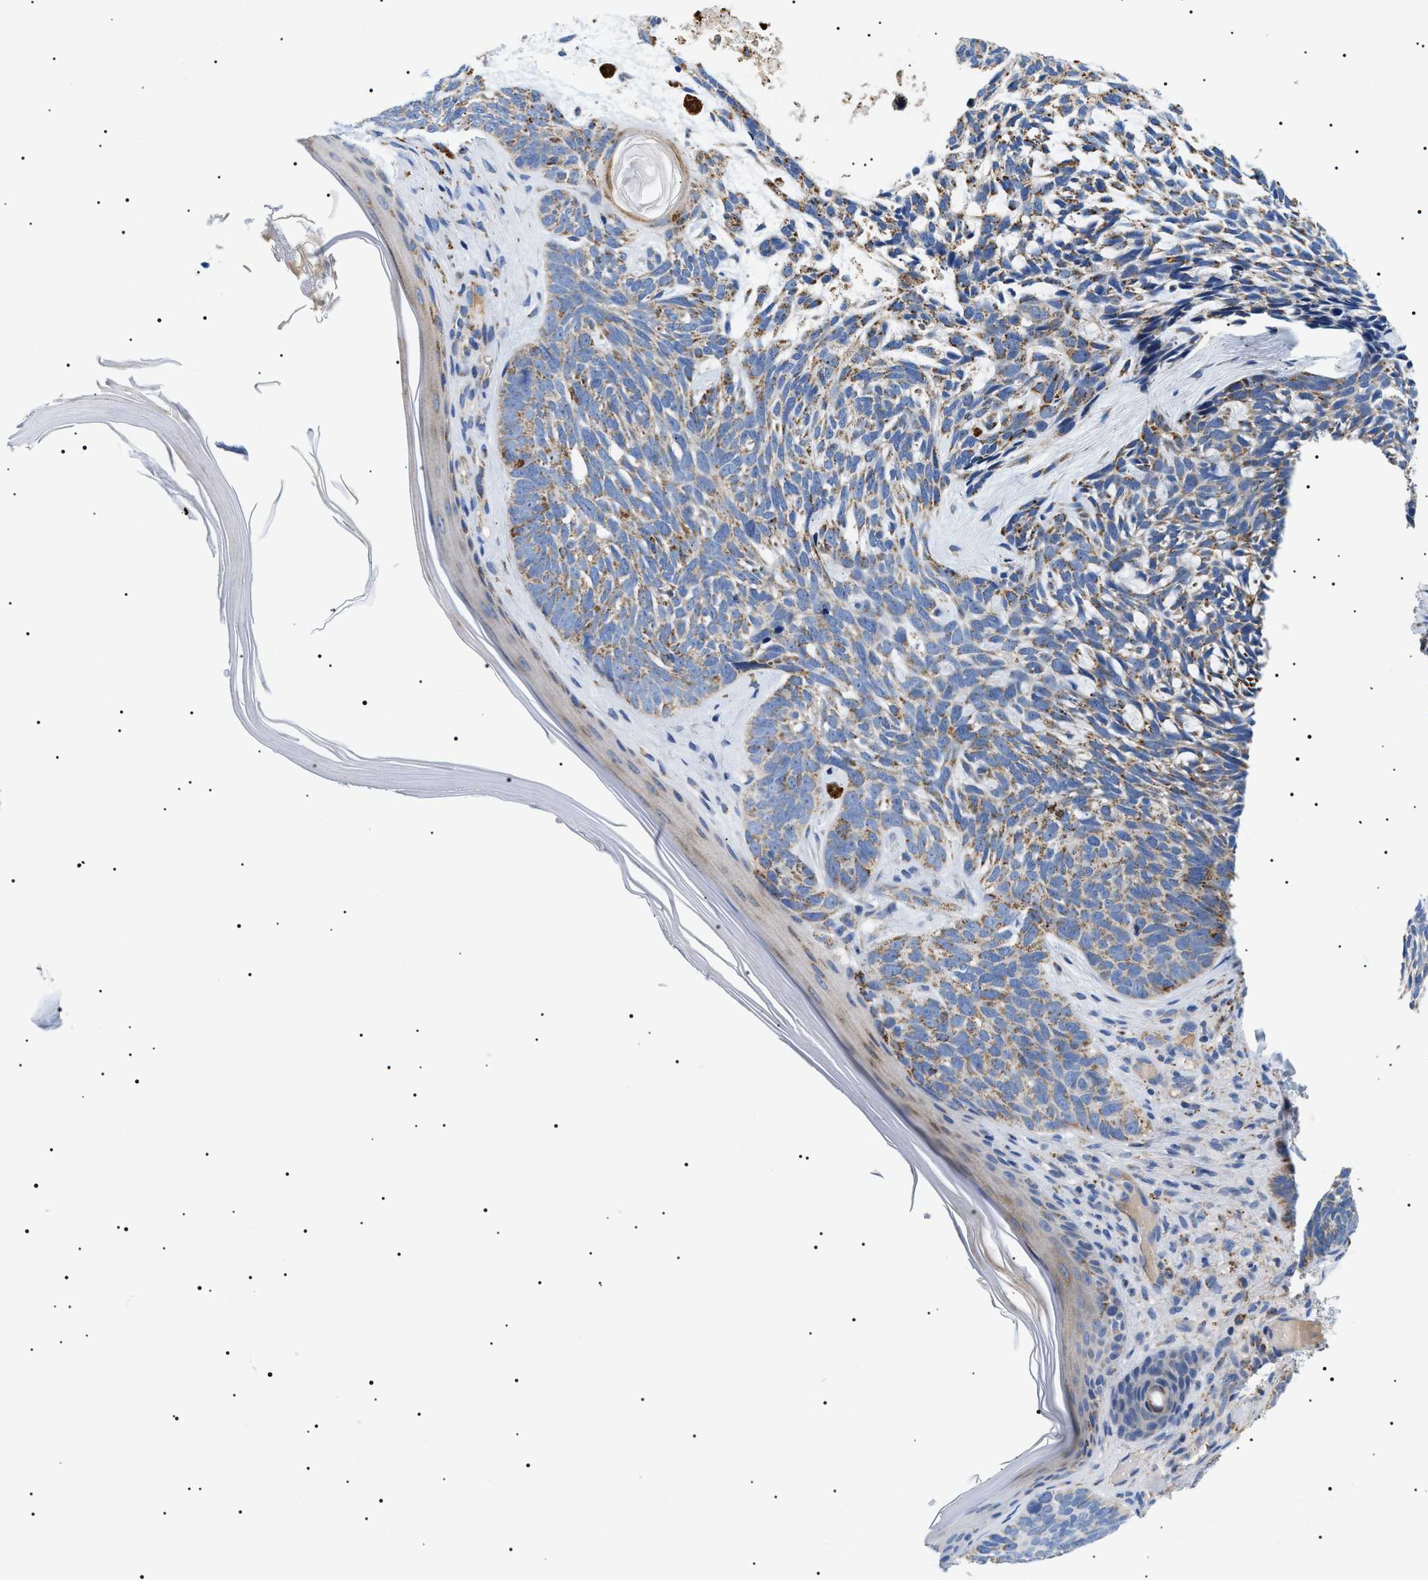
{"staining": {"intensity": "weak", "quantity": "25%-75%", "location": "cytoplasmic/membranous"}, "tissue": "skin cancer", "cell_type": "Tumor cells", "image_type": "cancer", "snomed": [{"axis": "morphology", "description": "Basal cell carcinoma"}, {"axis": "topography", "description": "Skin"}, {"axis": "topography", "description": "Skin of head"}], "caption": "Immunohistochemical staining of human skin basal cell carcinoma demonstrates weak cytoplasmic/membranous protein positivity in approximately 25%-75% of tumor cells.", "gene": "OXSM", "patient": {"sex": "female", "age": 85}}